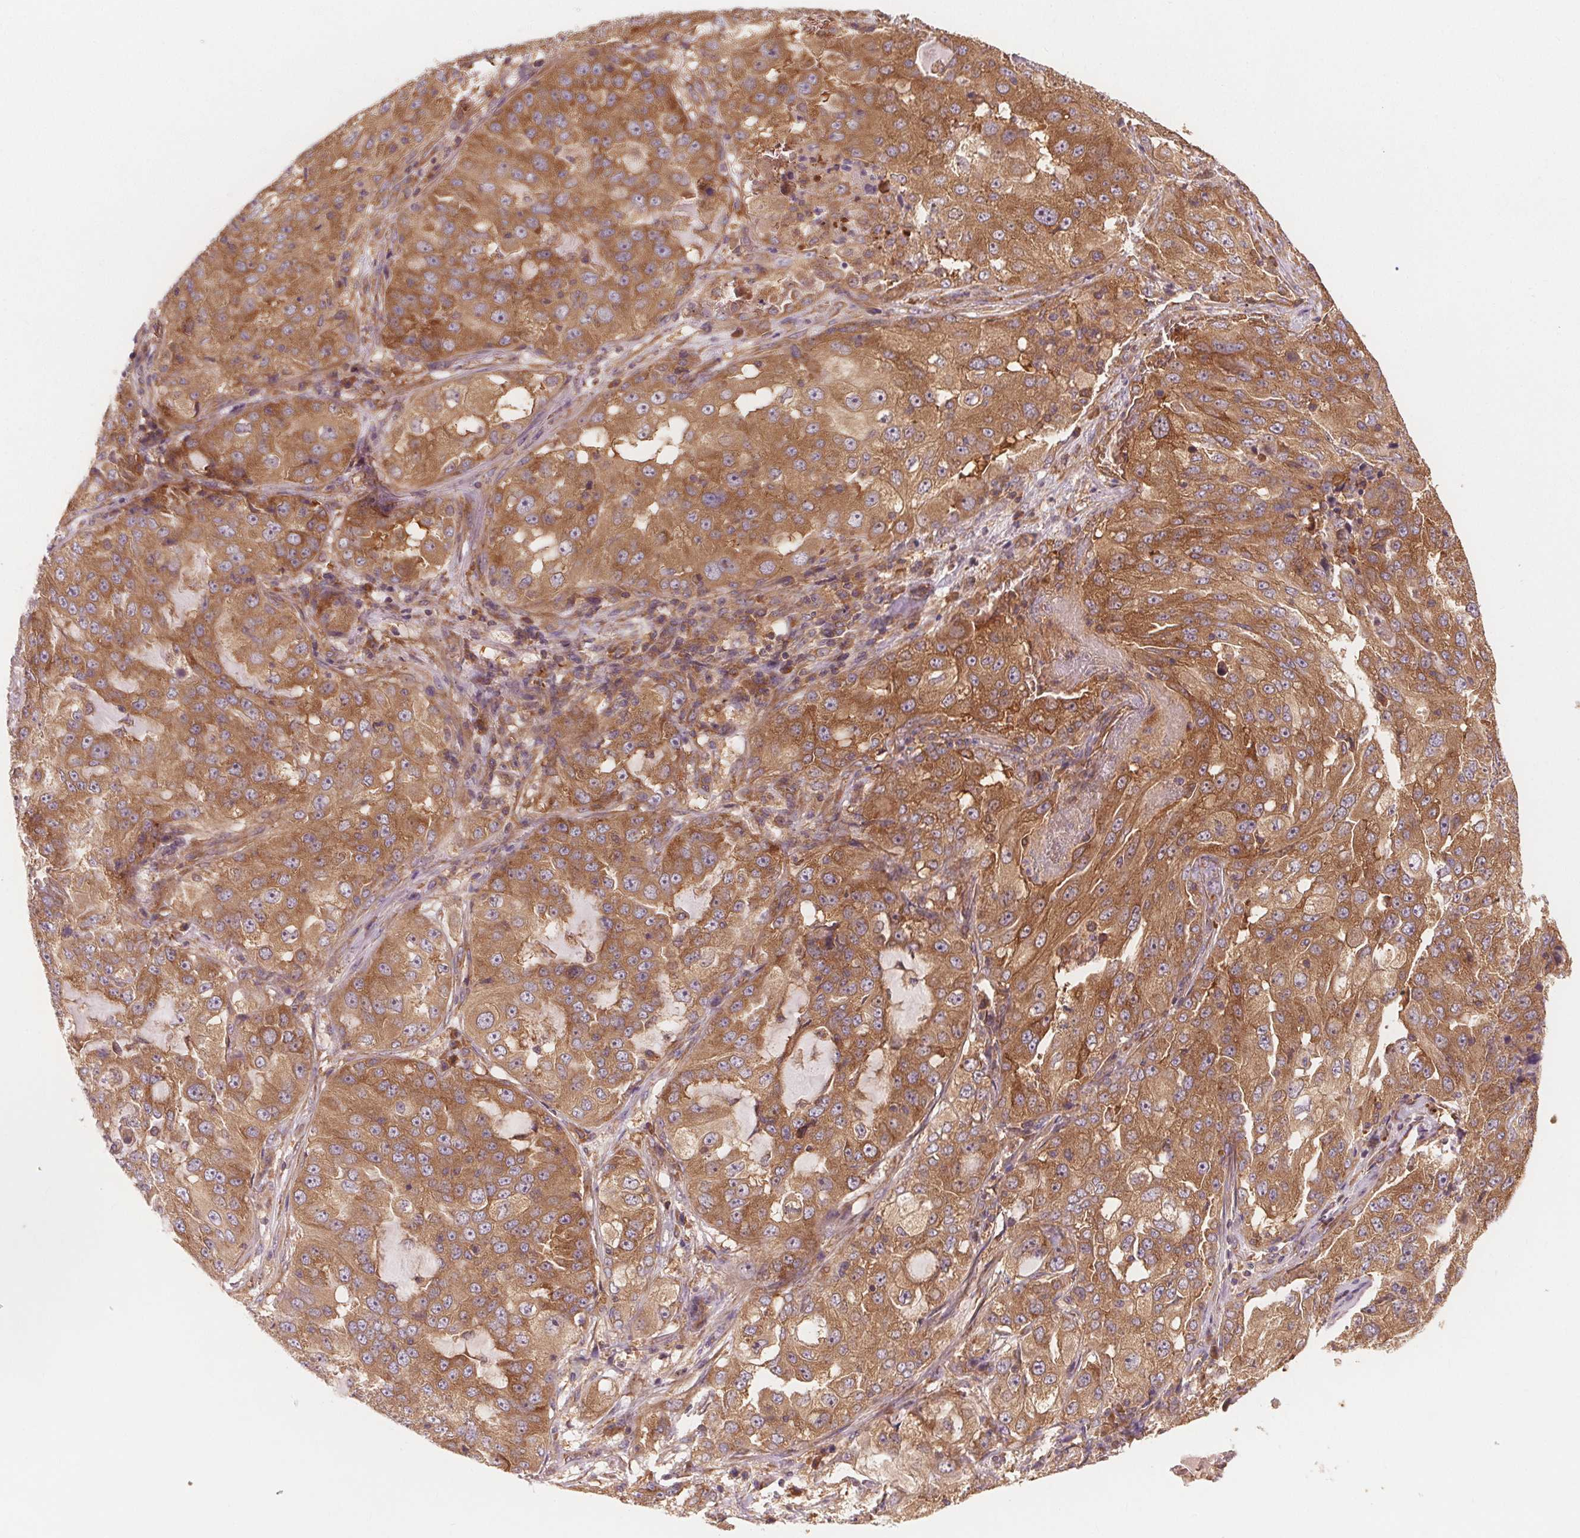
{"staining": {"intensity": "moderate", "quantity": ">75%", "location": "cytoplasmic/membranous"}, "tissue": "lung cancer", "cell_type": "Tumor cells", "image_type": "cancer", "snomed": [{"axis": "morphology", "description": "Adenocarcinoma, NOS"}, {"axis": "topography", "description": "Lung"}], "caption": "A histopathology image of human lung cancer (adenocarcinoma) stained for a protein reveals moderate cytoplasmic/membranous brown staining in tumor cells. (Stains: DAB (3,3'-diaminobenzidine) in brown, nuclei in blue, Microscopy: brightfield microscopy at high magnification).", "gene": "EIF3D", "patient": {"sex": "female", "age": 61}}